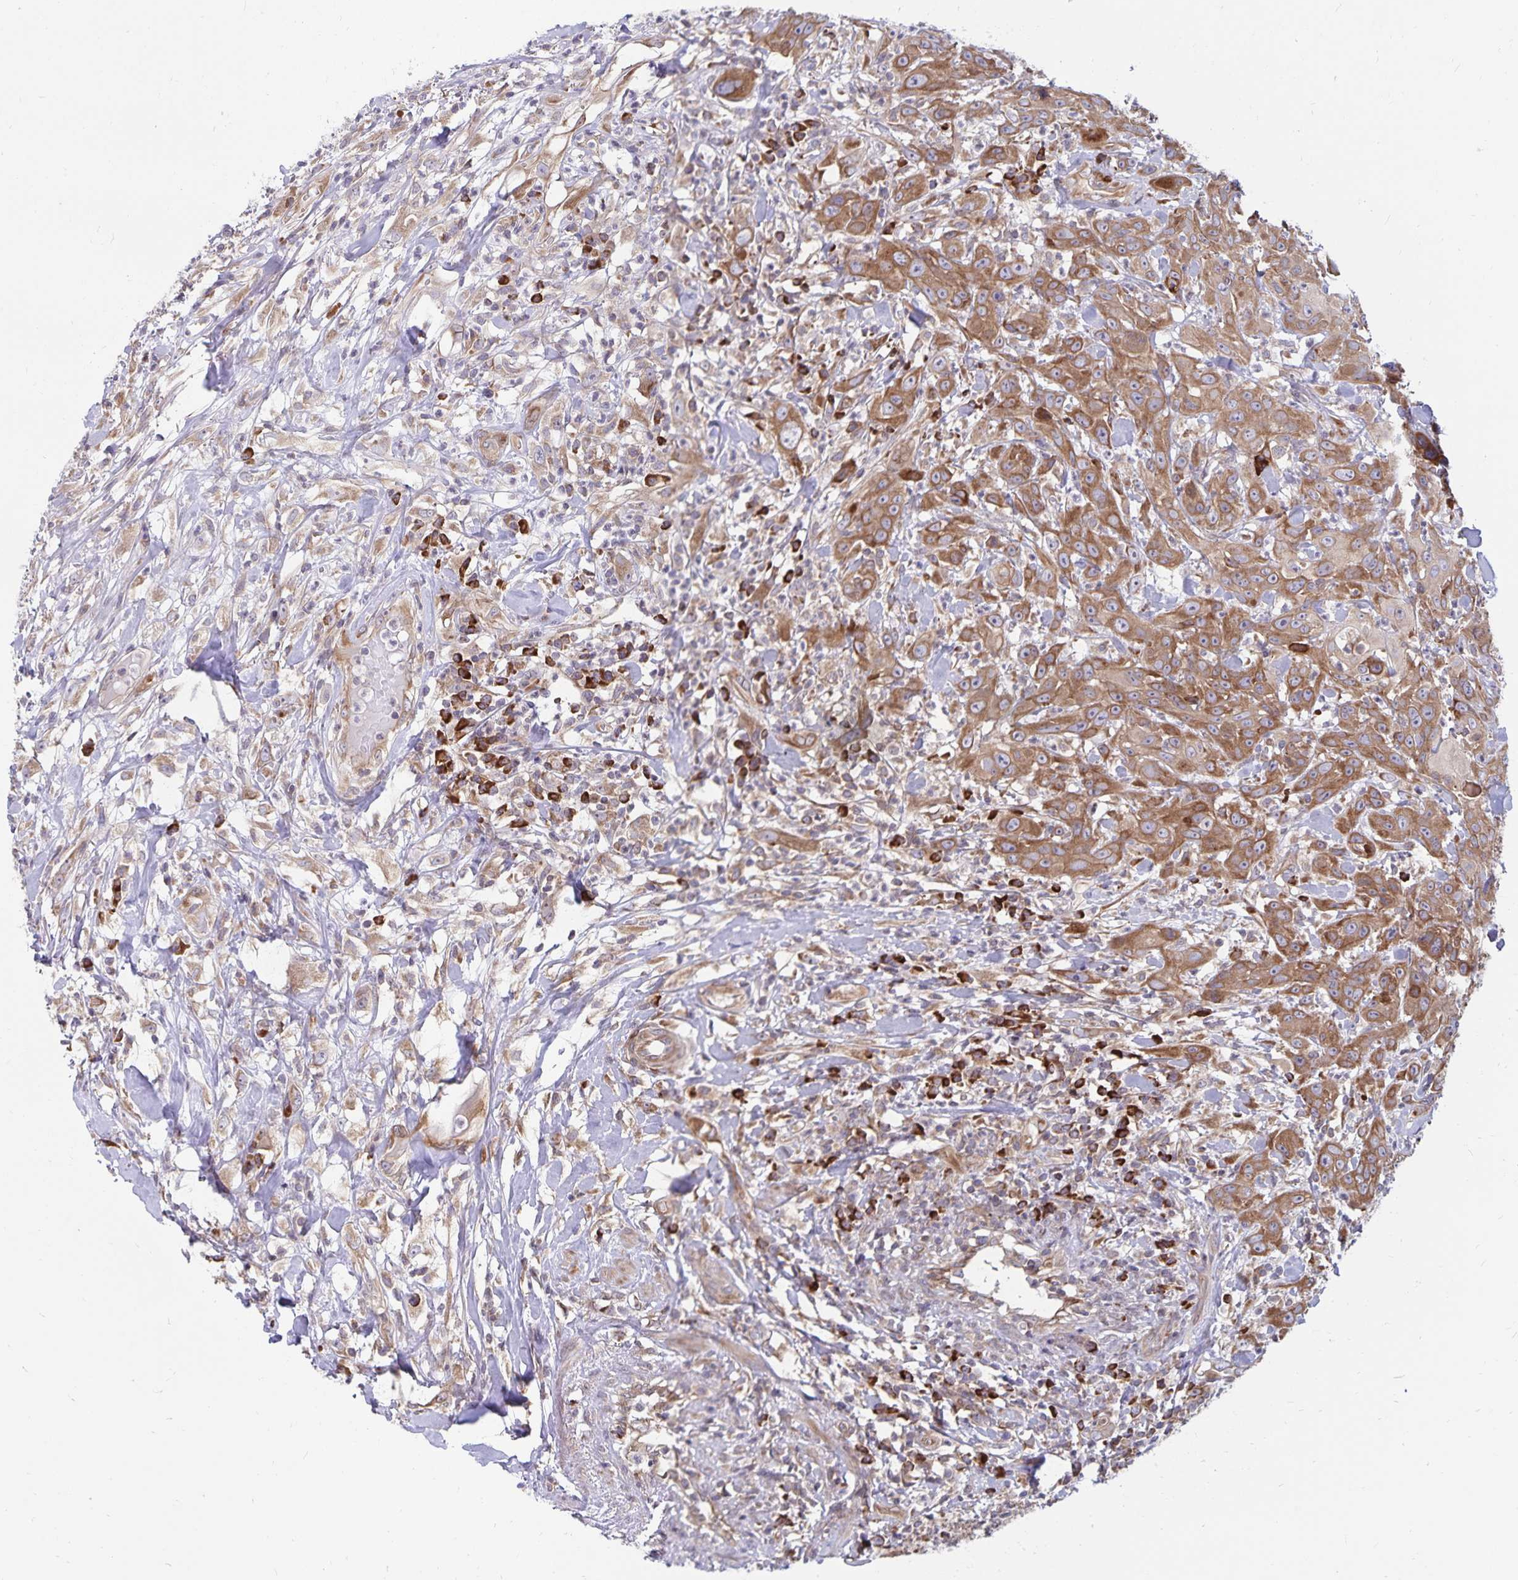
{"staining": {"intensity": "moderate", "quantity": ">75%", "location": "cytoplasmic/membranous"}, "tissue": "head and neck cancer", "cell_type": "Tumor cells", "image_type": "cancer", "snomed": [{"axis": "morphology", "description": "Squamous cell carcinoma, NOS"}, {"axis": "topography", "description": "Skin"}, {"axis": "topography", "description": "Head-Neck"}], "caption": "DAB immunohistochemical staining of head and neck cancer shows moderate cytoplasmic/membranous protein positivity in about >75% of tumor cells.", "gene": "SEC62", "patient": {"sex": "male", "age": 80}}